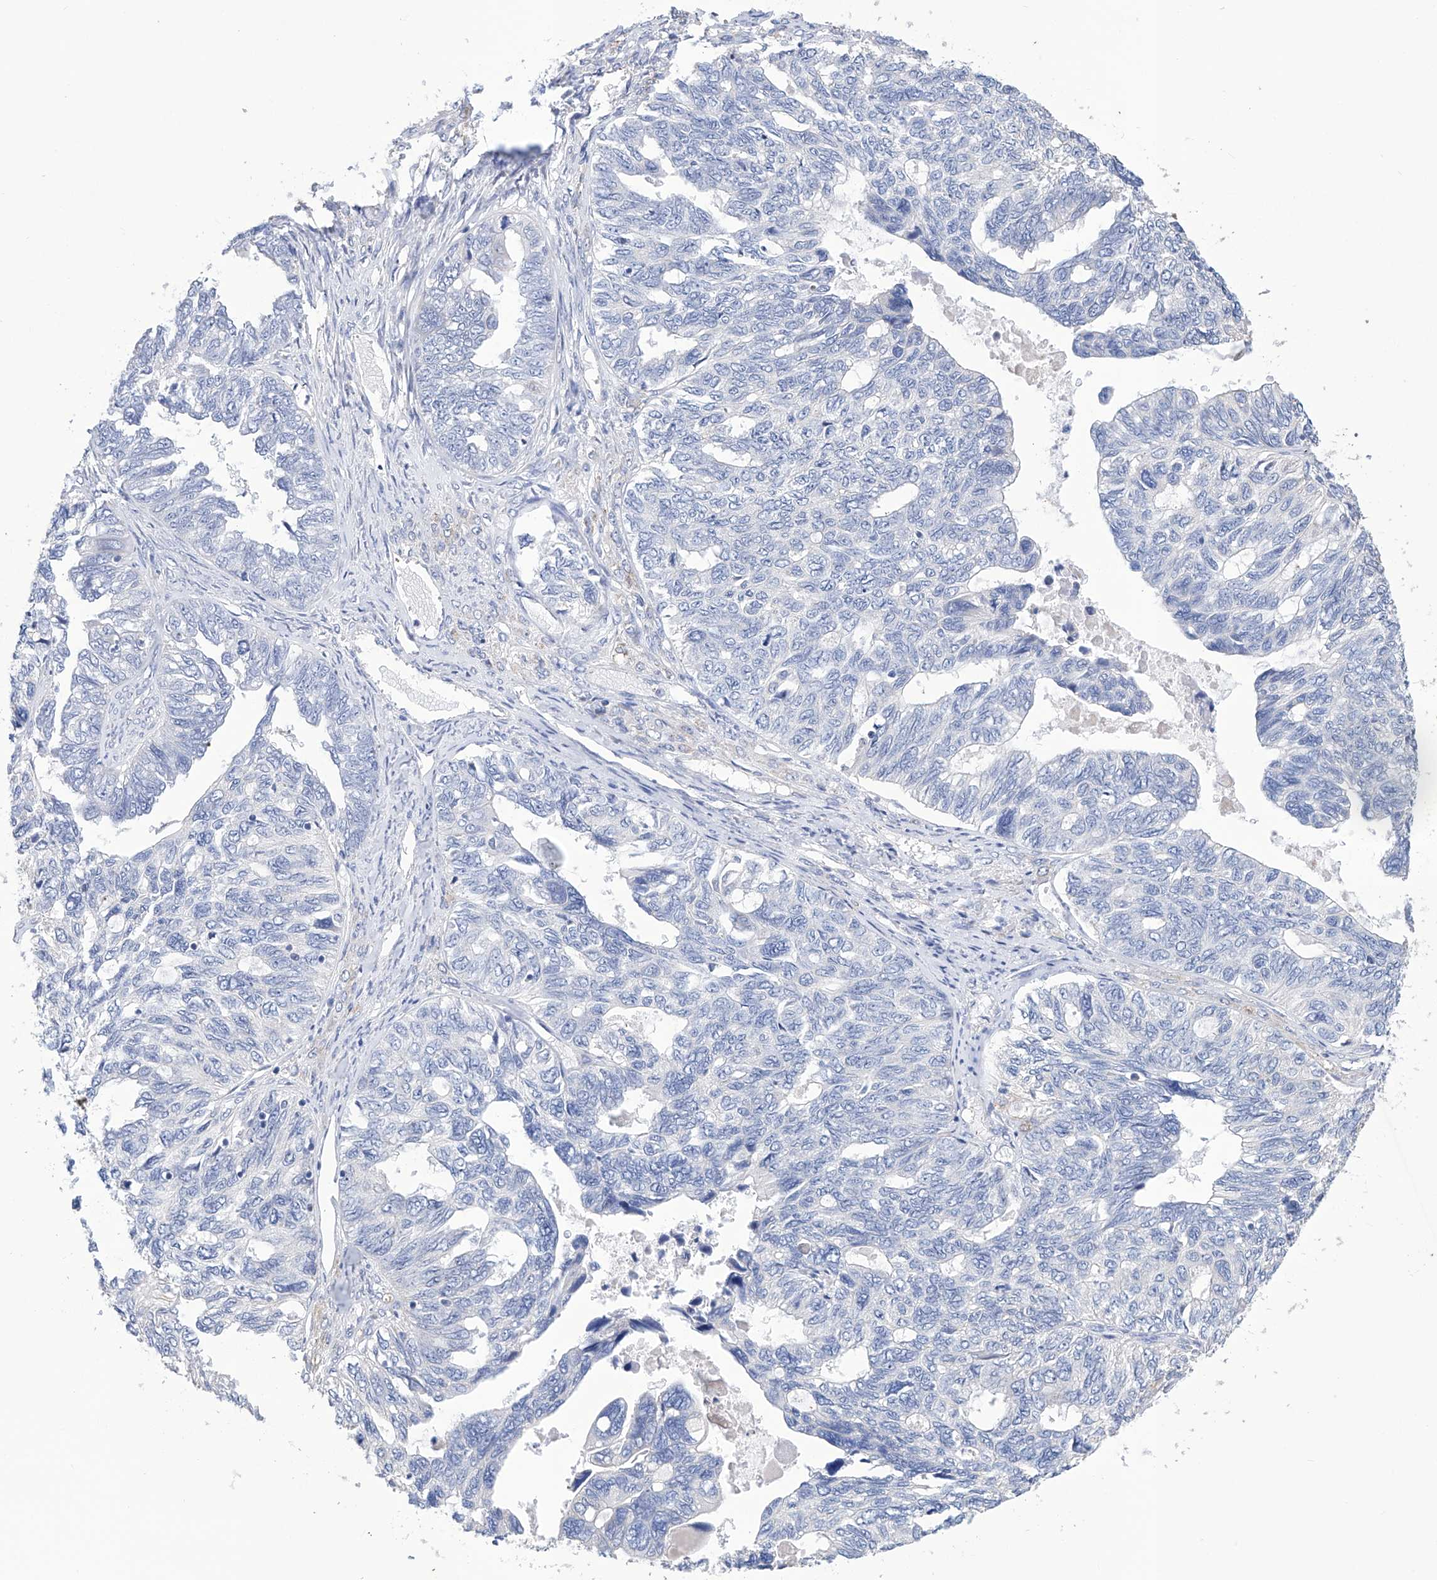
{"staining": {"intensity": "negative", "quantity": "none", "location": "none"}, "tissue": "ovarian cancer", "cell_type": "Tumor cells", "image_type": "cancer", "snomed": [{"axis": "morphology", "description": "Cystadenocarcinoma, serous, NOS"}, {"axis": "topography", "description": "Ovary"}], "caption": "Ovarian serous cystadenocarcinoma stained for a protein using IHC exhibits no expression tumor cells.", "gene": "AFG1L", "patient": {"sex": "female", "age": 79}}